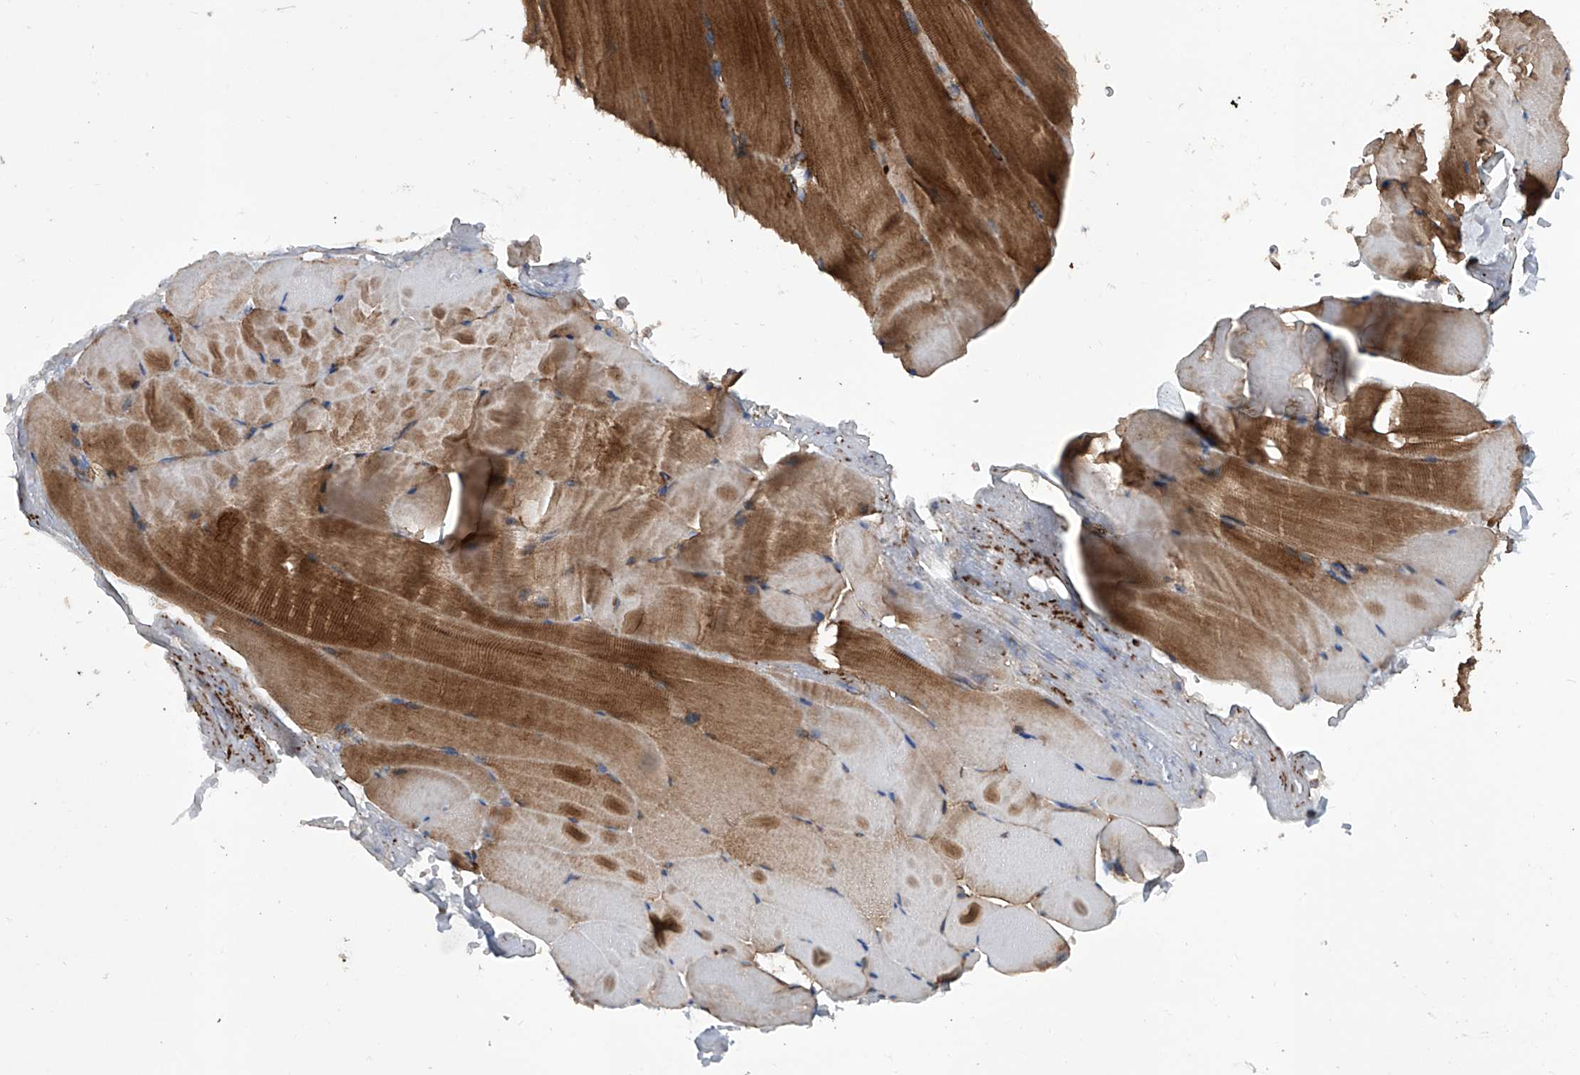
{"staining": {"intensity": "strong", "quantity": ">75%", "location": "cytoplasmic/membranous"}, "tissue": "skeletal muscle", "cell_type": "Myocytes", "image_type": "normal", "snomed": [{"axis": "morphology", "description": "Normal tissue, NOS"}, {"axis": "topography", "description": "Skeletal muscle"}, {"axis": "topography", "description": "Parathyroid gland"}], "caption": "Unremarkable skeletal muscle was stained to show a protein in brown. There is high levels of strong cytoplasmic/membranous staining in about >75% of myocytes. (DAB (3,3'-diaminobenzidine) IHC with brightfield microscopy, high magnification).", "gene": "ASCC3", "patient": {"sex": "female", "age": 37}}